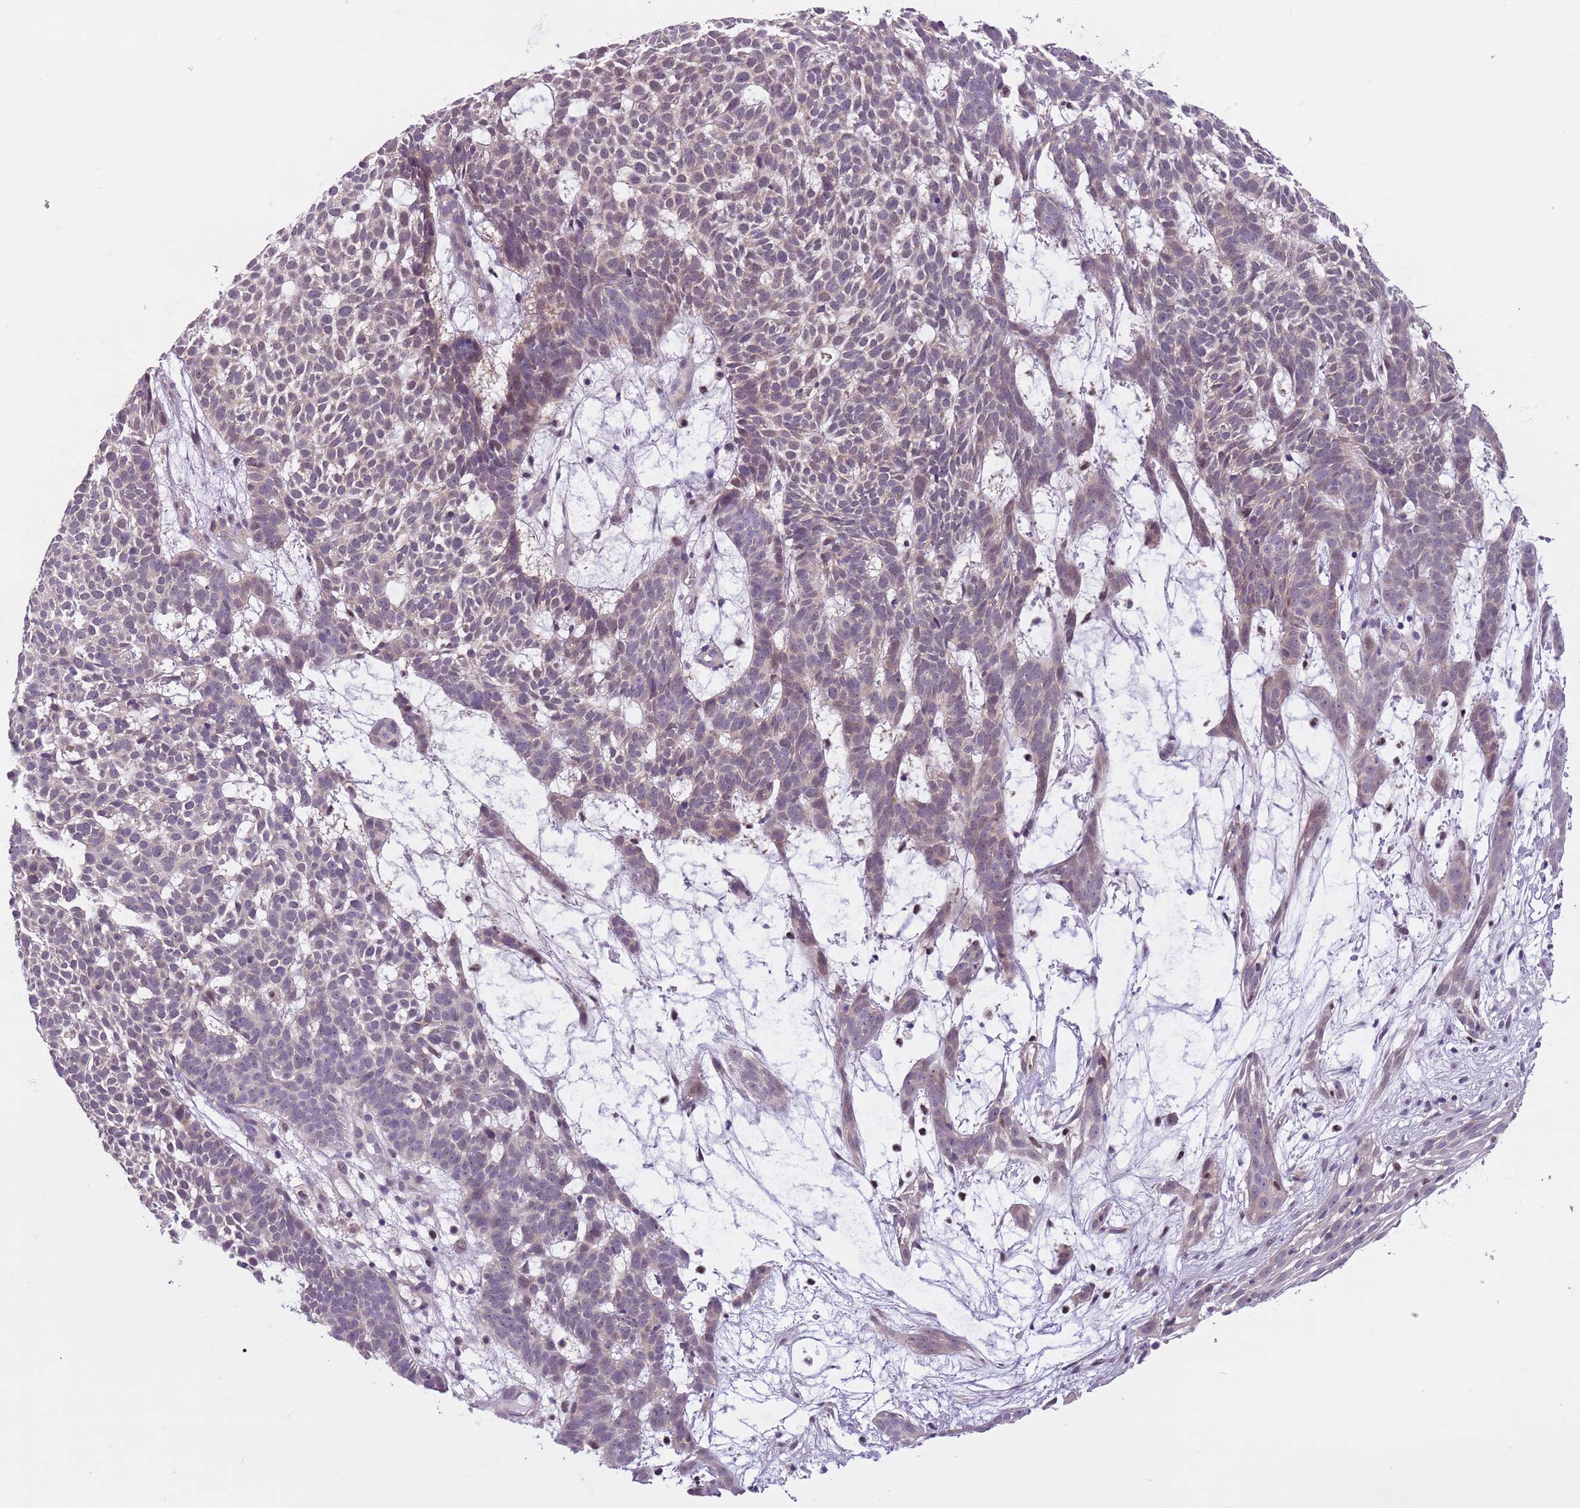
{"staining": {"intensity": "weak", "quantity": "25%-75%", "location": "cytoplasmic/membranous"}, "tissue": "skin cancer", "cell_type": "Tumor cells", "image_type": "cancer", "snomed": [{"axis": "morphology", "description": "Basal cell carcinoma"}, {"axis": "topography", "description": "Skin"}], "caption": "About 25%-75% of tumor cells in human skin cancer exhibit weak cytoplasmic/membranous protein positivity as visualized by brown immunohistochemical staining.", "gene": "ADCY7", "patient": {"sex": "female", "age": 78}}